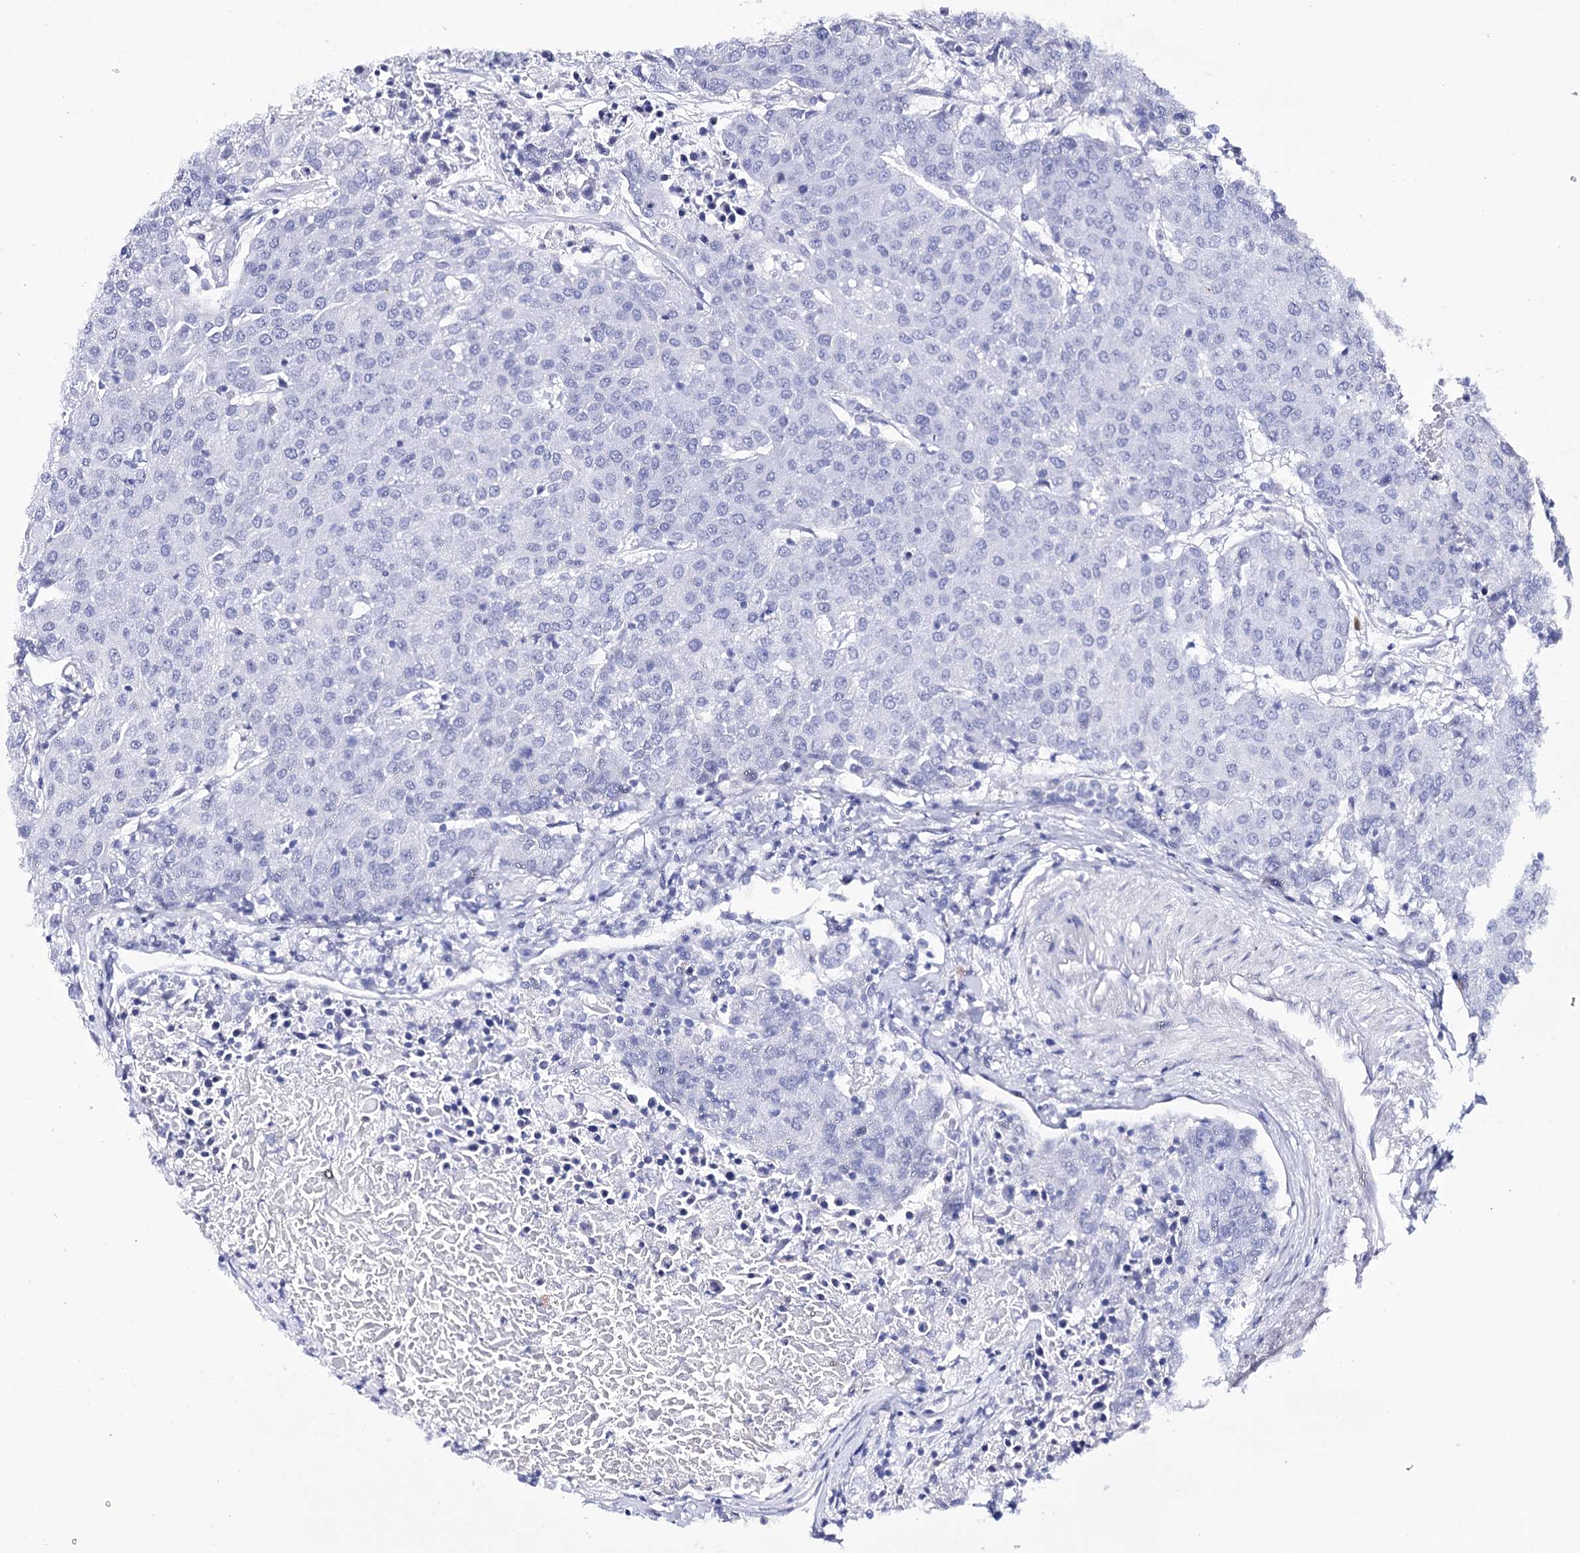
{"staining": {"intensity": "negative", "quantity": "none", "location": "none"}, "tissue": "urothelial cancer", "cell_type": "Tumor cells", "image_type": "cancer", "snomed": [{"axis": "morphology", "description": "Urothelial carcinoma, High grade"}, {"axis": "topography", "description": "Urinary bladder"}], "caption": "The immunohistochemistry image has no significant expression in tumor cells of urothelial carcinoma (high-grade) tissue.", "gene": "PCGF5", "patient": {"sex": "female", "age": 85}}